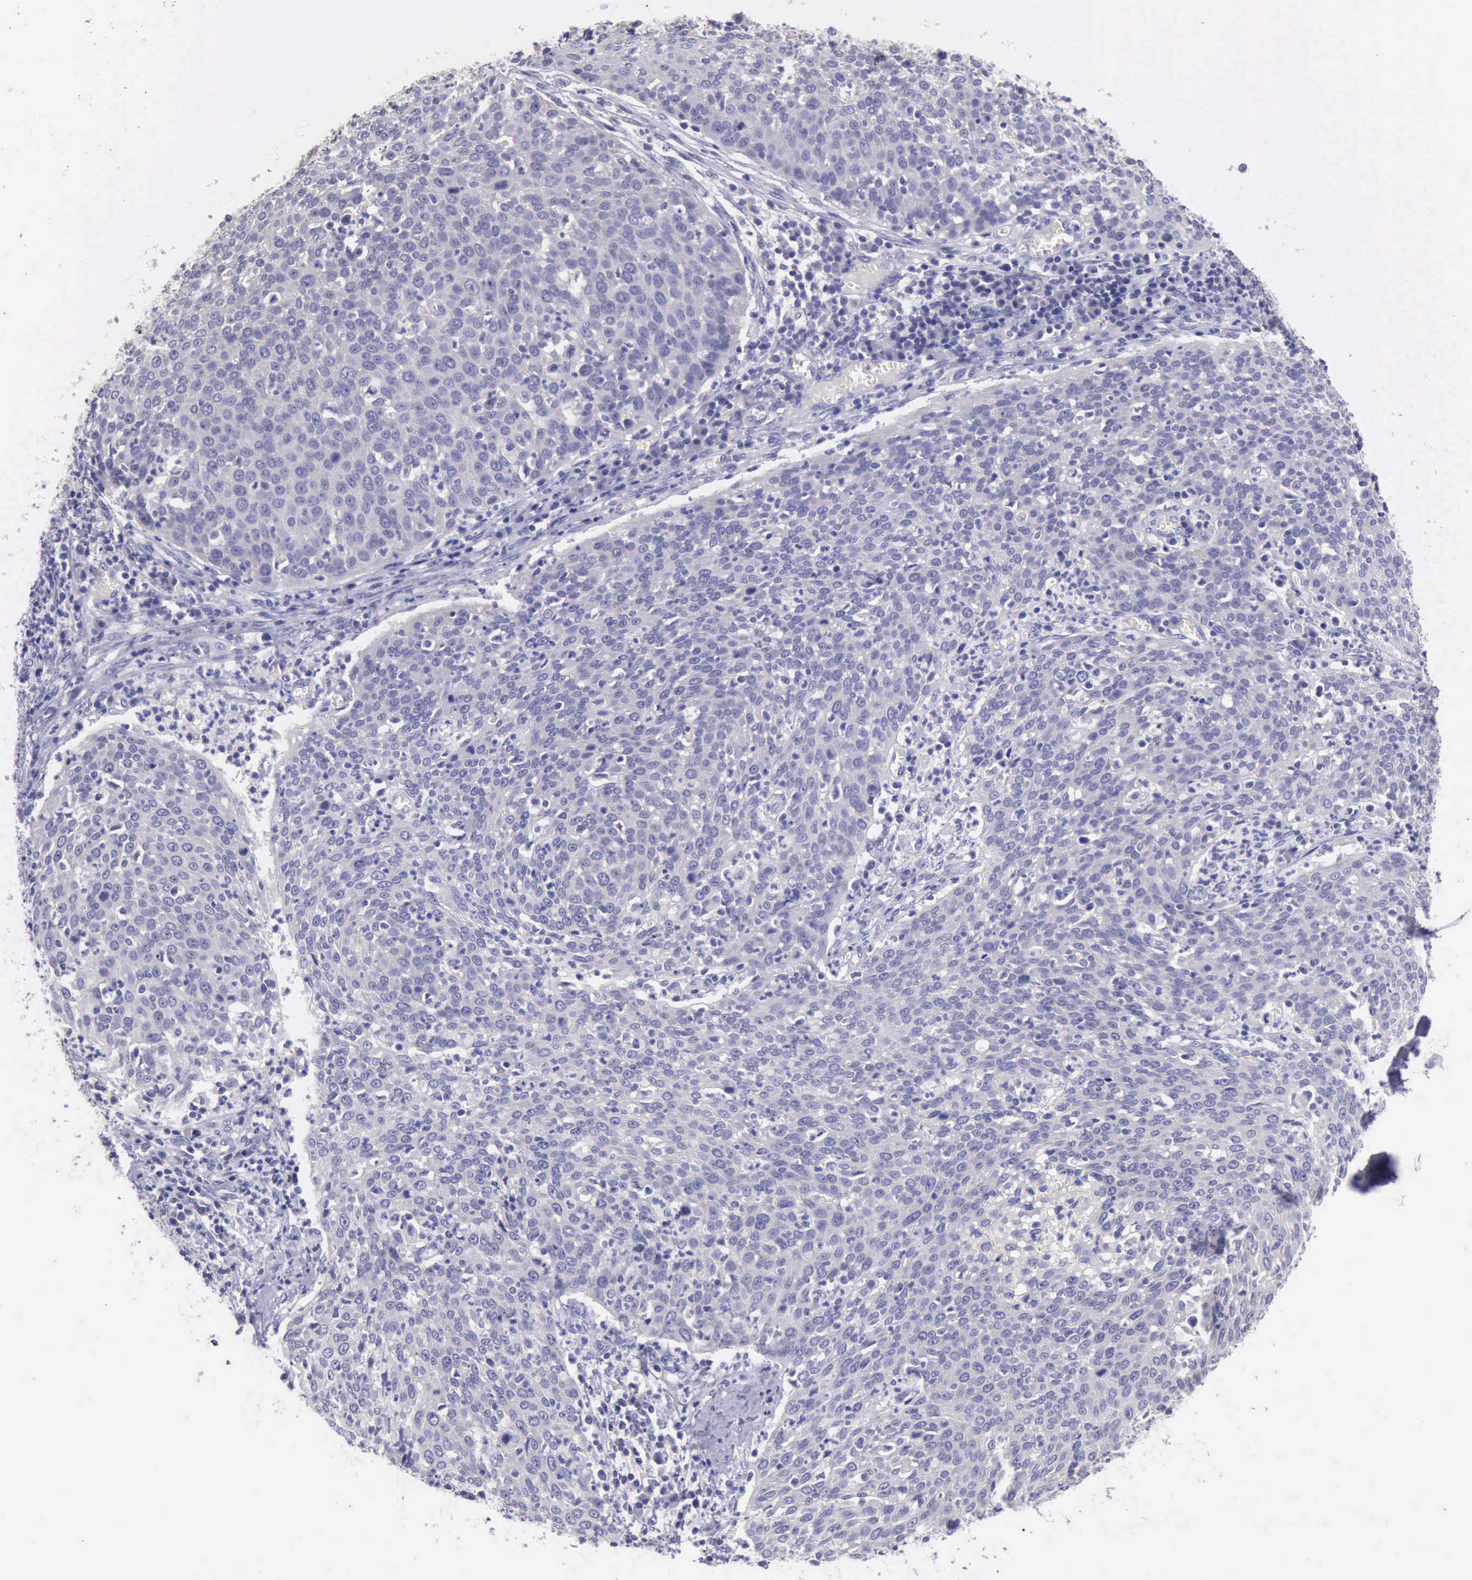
{"staining": {"intensity": "negative", "quantity": "none", "location": "none"}, "tissue": "cervical cancer", "cell_type": "Tumor cells", "image_type": "cancer", "snomed": [{"axis": "morphology", "description": "Squamous cell carcinoma, NOS"}, {"axis": "topography", "description": "Cervix"}], "caption": "The micrograph demonstrates no significant staining in tumor cells of squamous cell carcinoma (cervical).", "gene": "LRFN5", "patient": {"sex": "female", "age": 38}}